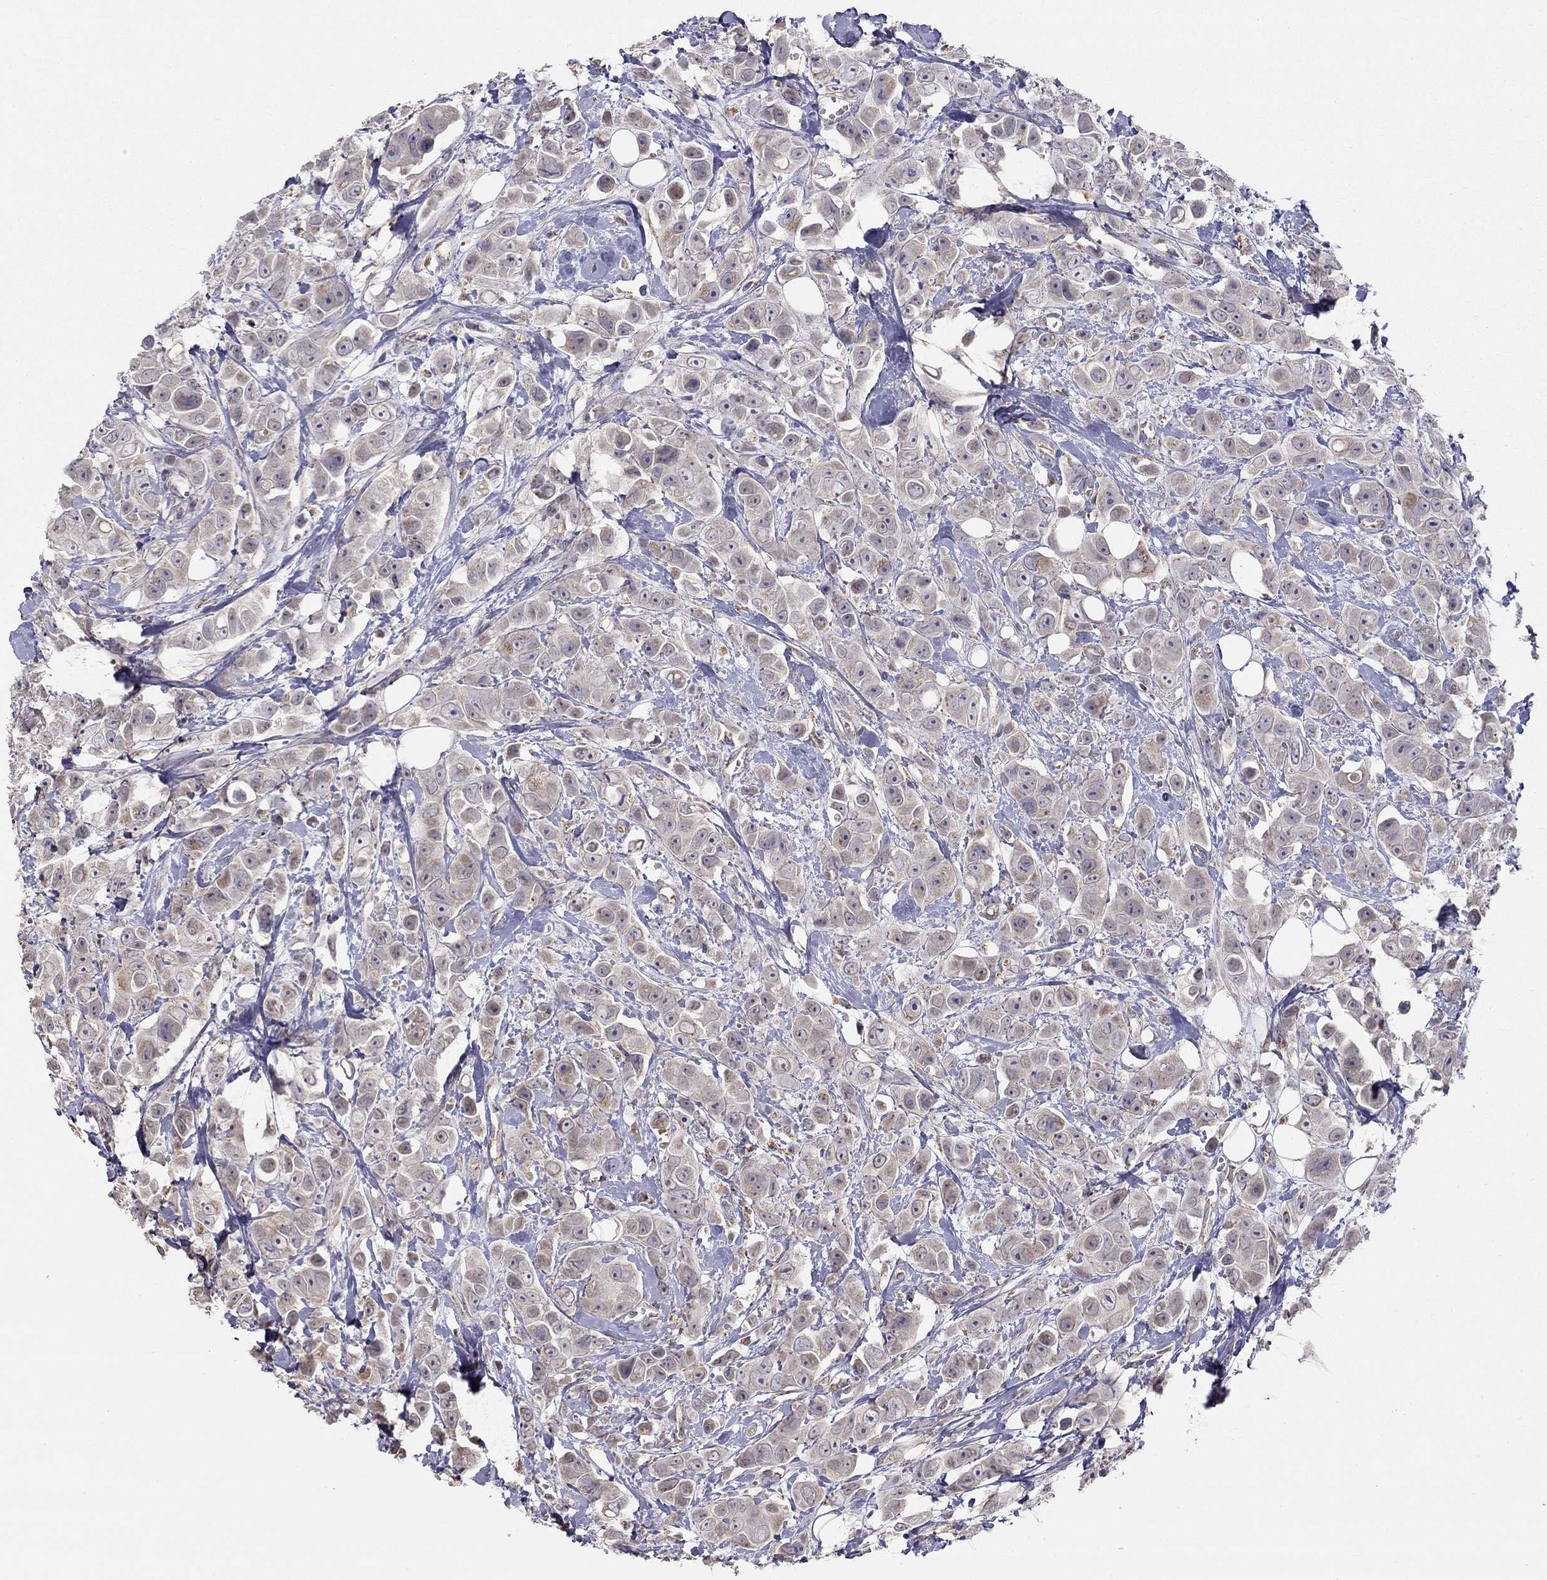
{"staining": {"intensity": "weak", "quantity": ">75%", "location": "cytoplasmic/membranous"}, "tissue": "breast cancer", "cell_type": "Tumor cells", "image_type": "cancer", "snomed": [{"axis": "morphology", "description": "Duct carcinoma"}, {"axis": "topography", "description": "Breast"}], "caption": "DAB immunohistochemical staining of breast cancer (infiltrating ductal carcinoma) exhibits weak cytoplasmic/membranous protein expression in approximately >75% of tumor cells.", "gene": "LRIT3", "patient": {"sex": "female", "age": 35}}